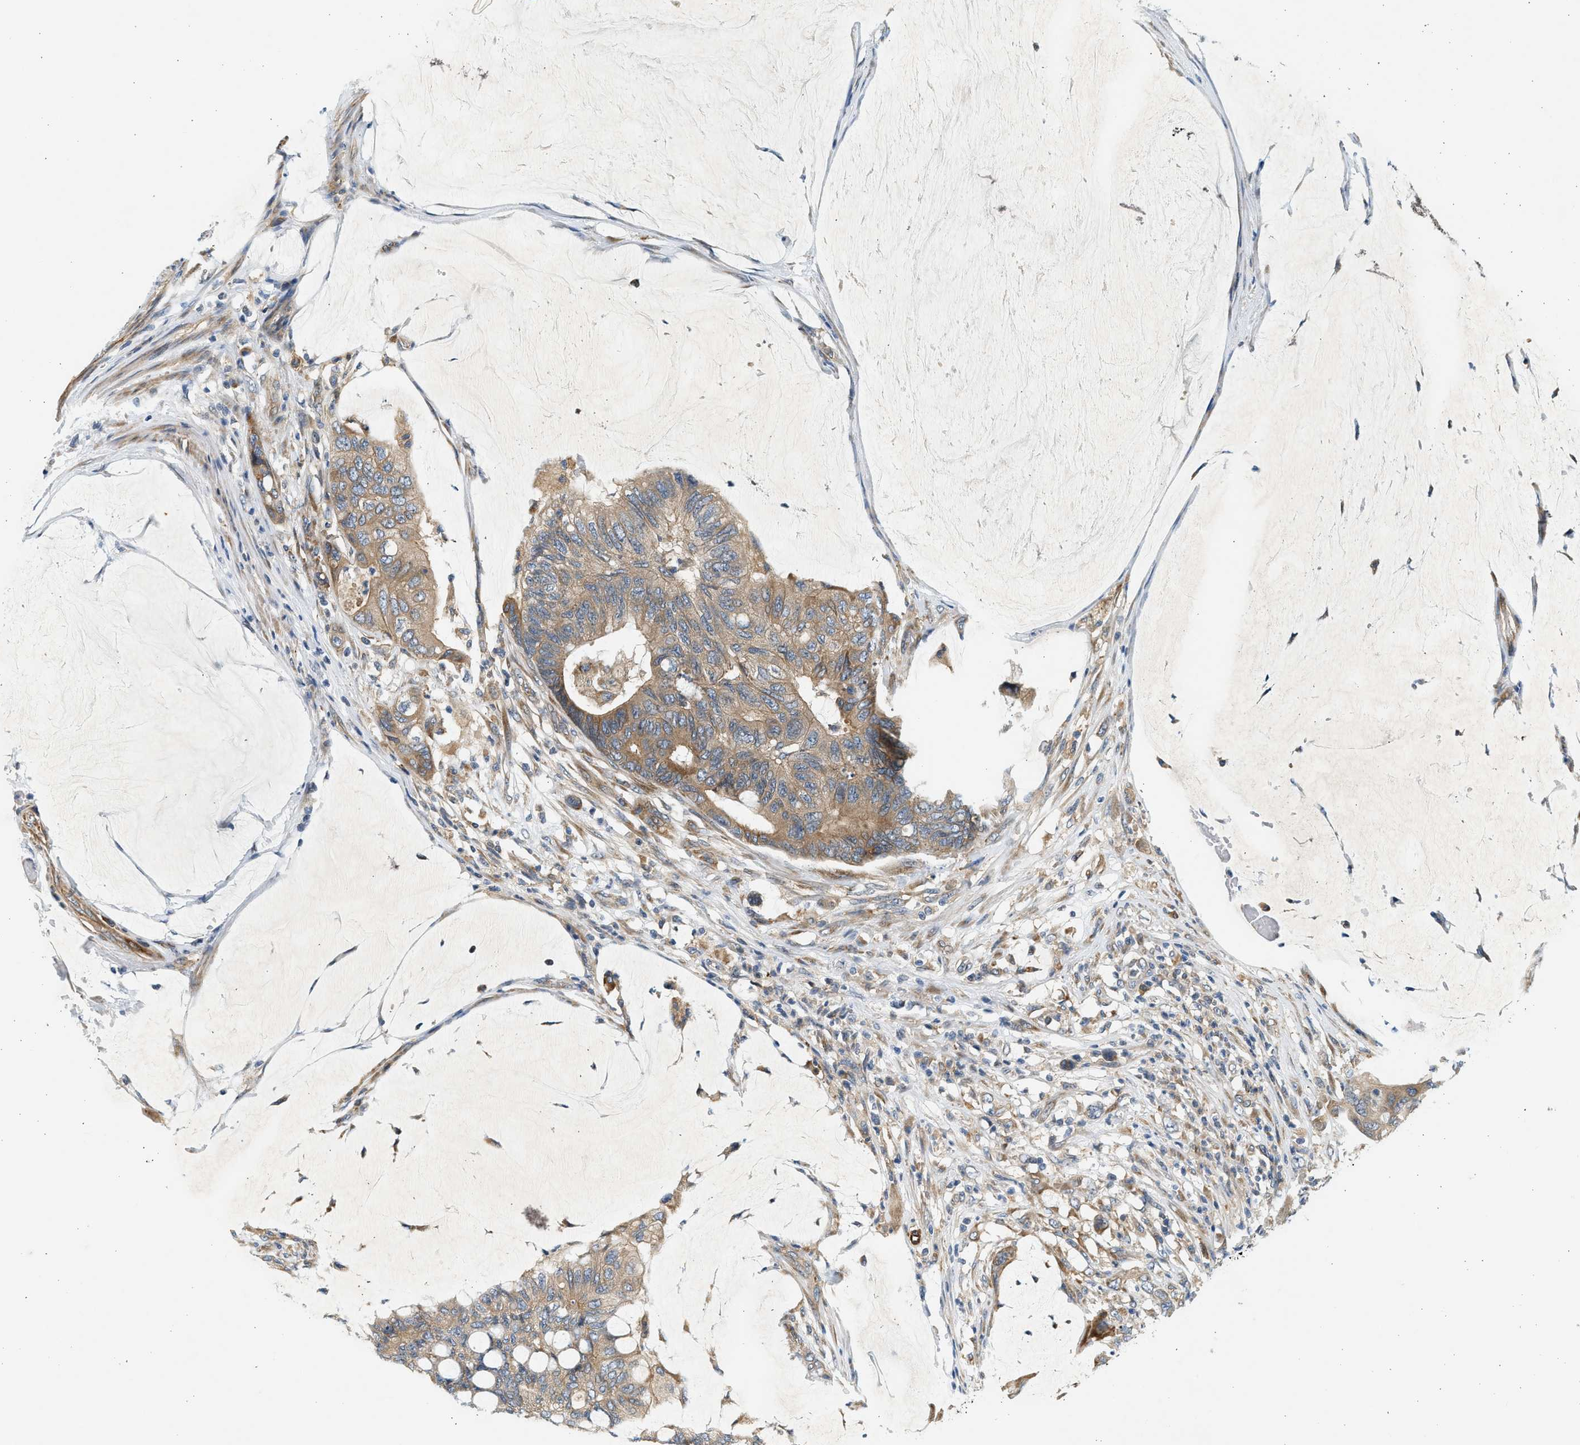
{"staining": {"intensity": "moderate", "quantity": ">75%", "location": "cytoplasmic/membranous"}, "tissue": "colorectal cancer", "cell_type": "Tumor cells", "image_type": "cancer", "snomed": [{"axis": "morphology", "description": "Normal tissue, NOS"}, {"axis": "morphology", "description": "Adenocarcinoma, NOS"}, {"axis": "topography", "description": "Rectum"}], "caption": "Immunohistochemical staining of human colorectal adenocarcinoma displays medium levels of moderate cytoplasmic/membranous protein positivity in about >75% of tumor cells.", "gene": "KDELR2", "patient": {"sex": "male", "age": 92}}